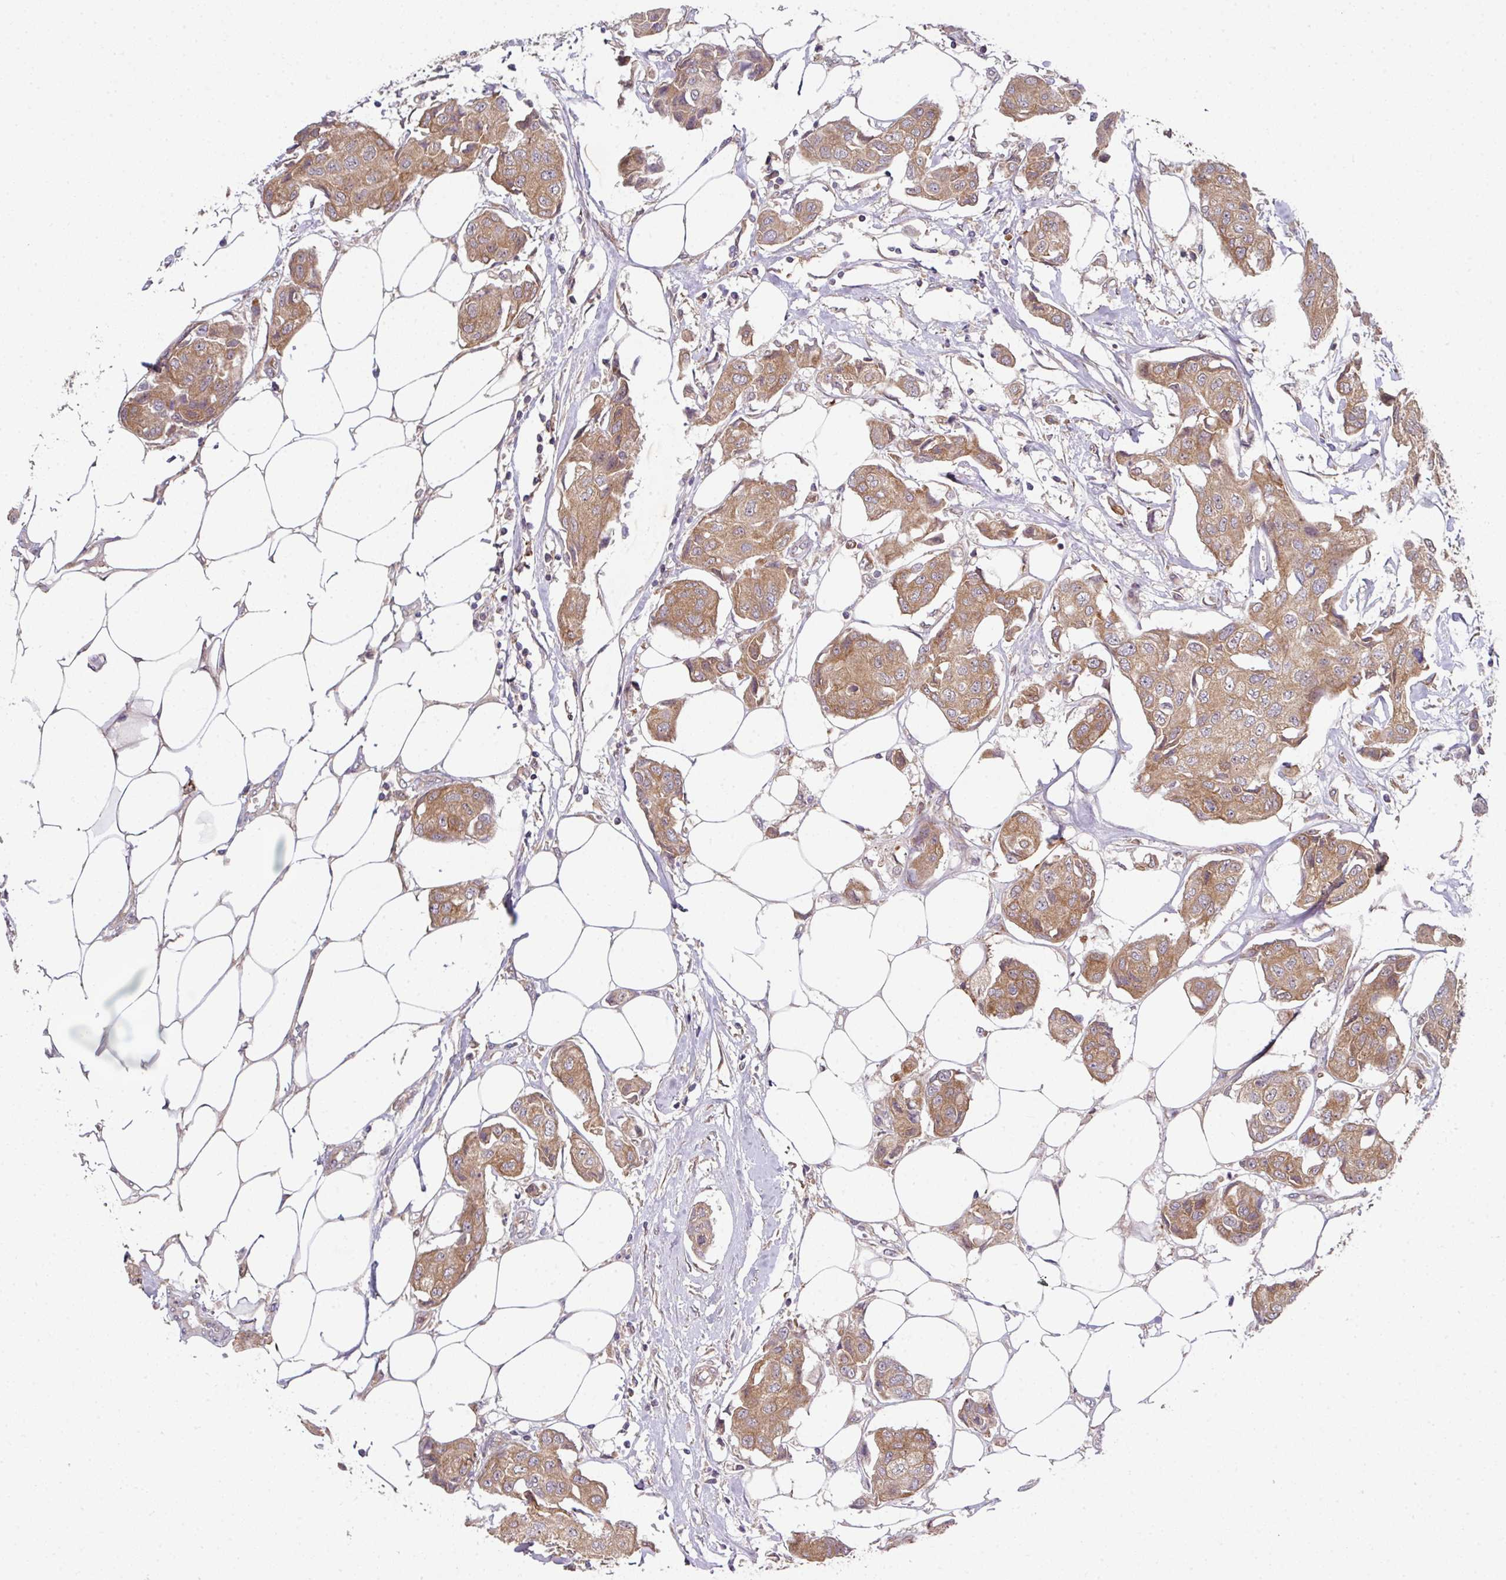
{"staining": {"intensity": "moderate", "quantity": ">75%", "location": "cytoplasmic/membranous"}, "tissue": "breast cancer", "cell_type": "Tumor cells", "image_type": "cancer", "snomed": [{"axis": "morphology", "description": "Duct carcinoma"}, {"axis": "topography", "description": "Breast"}, {"axis": "topography", "description": "Lymph node"}], "caption": "Protein staining reveals moderate cytoplasmic/membranous expression in approximately >75% of tumor cells in invasive ductal carcinoma (breast).", "gene": "CAMLG", "patient": {"sex": "female", "age": 80}}